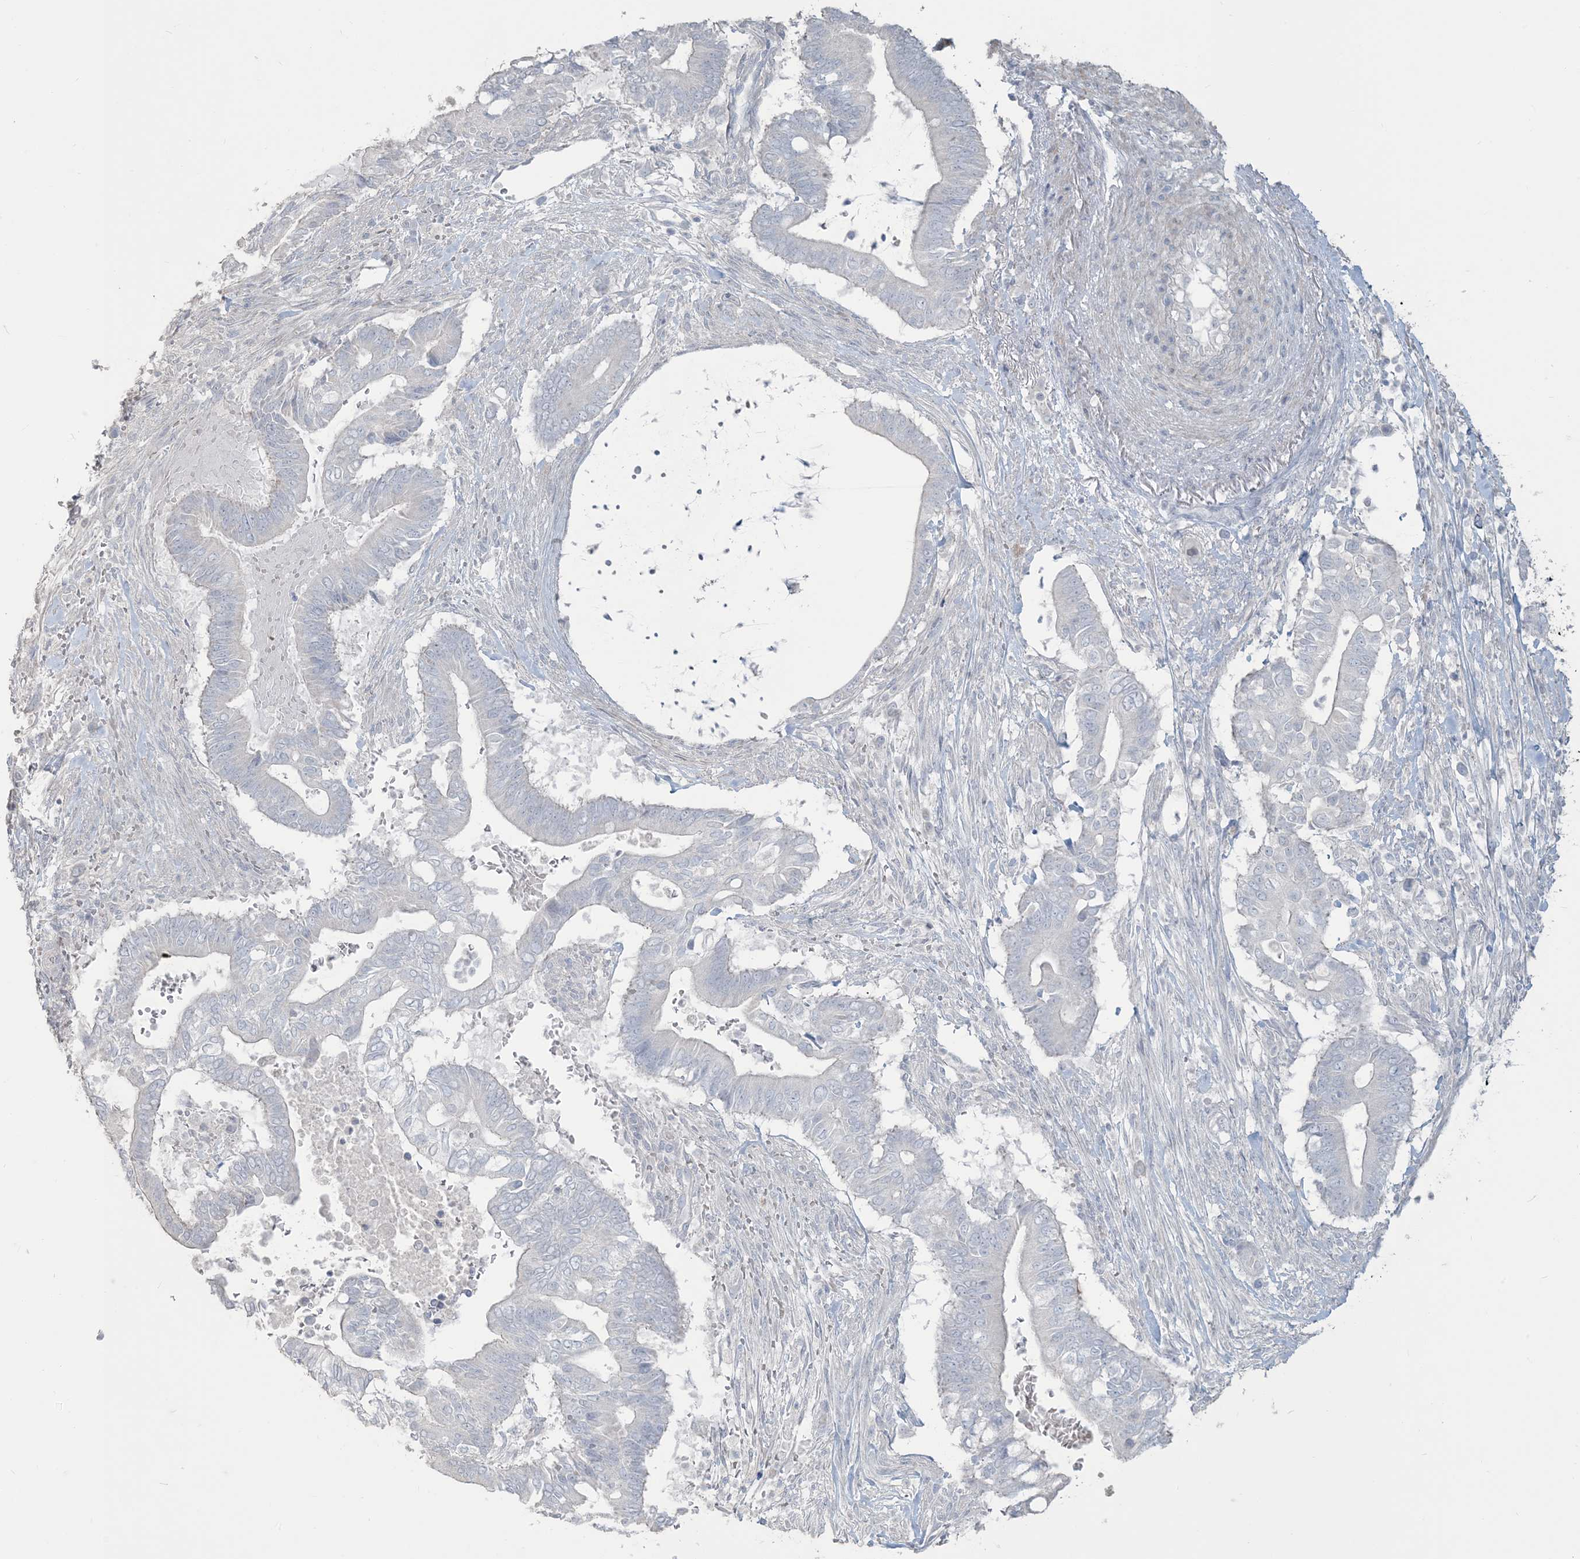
{"staining": {"intensity": "negative", "quantity": "none", "location": "none"}, "tissue": "pancreatic cancer", "cell_type": "Tumor cells", "image_type": "cancer", "snomed": [{"axis": "morphology", "description": "Adenocarcinoma, NOS"}, {"axis": "topography", "description": "Pancreas"}], "caption": "DAB (3,3'-diaminobenzidine) immunohistochemical staining of human pancreatic adenocarcinoma exhibits no significant expression in tumor cells.", "gene": "NPHS2", "patient": {"sex": "male", "age": 68}}